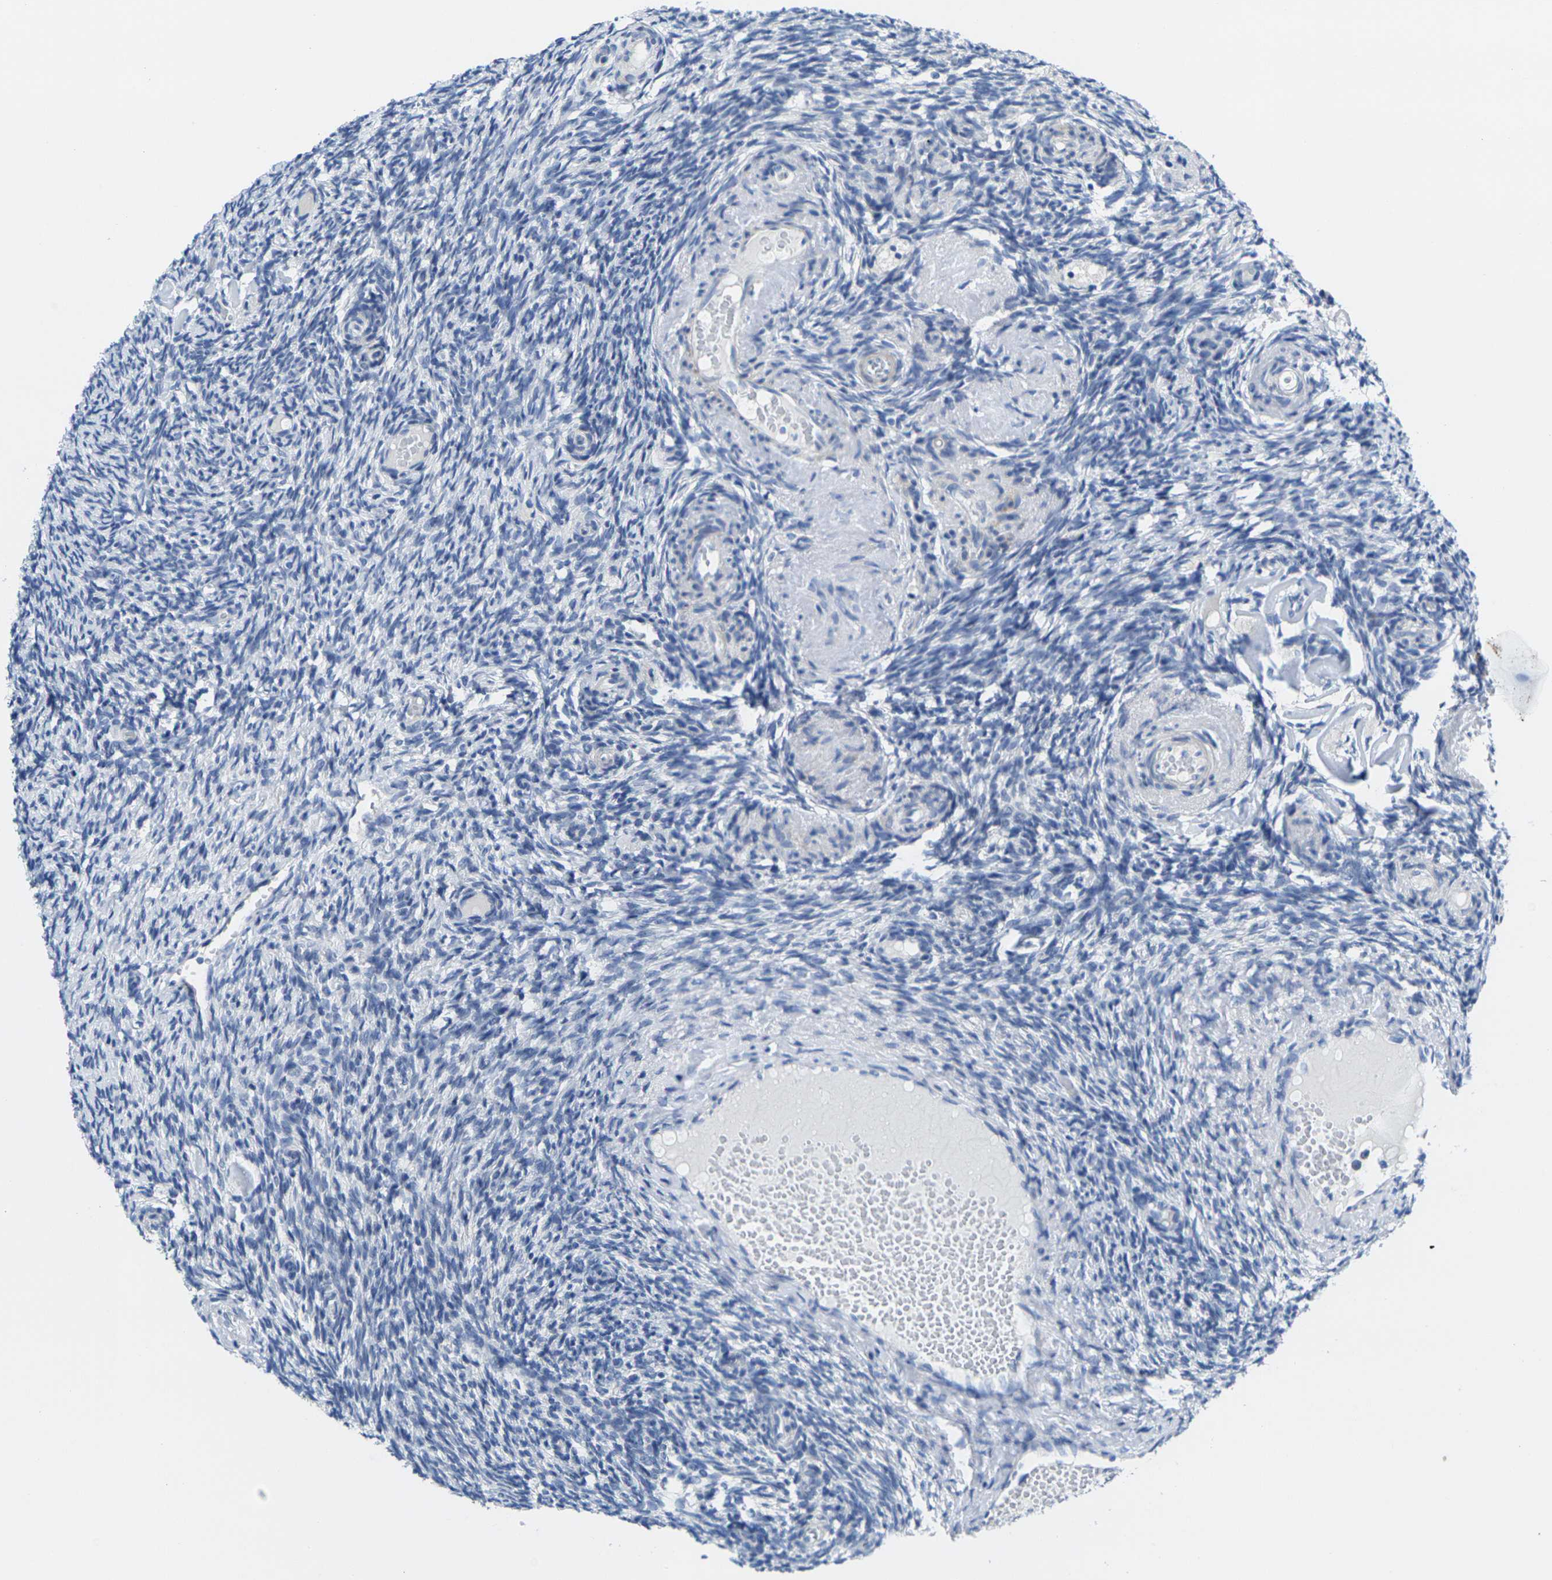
{"staining": {"intensity": "negative", "quantity": "none", "location": "none"}, "tissue": "ovary", "cell_type": "Ovarian stroma cells", "image_type": "normal", "snomed": [{"axis": "morphology", "description": "Normal tissue, NOS"}, {"axis": "topography", "description": "Ovary"}], "caption": "This is a image of immunohistochemistry staining of normal ovary, which shows no staining in ovarian stroma cells. The staining was performed using DAB (3,3'-diaminobenzidine) to visualize the protein expression in brown, while the nuclei were stained in blue with hematoxylin (Magnification: 20x).", "gene": "CRK", "patient": {"sex": "female", "age": 60}}